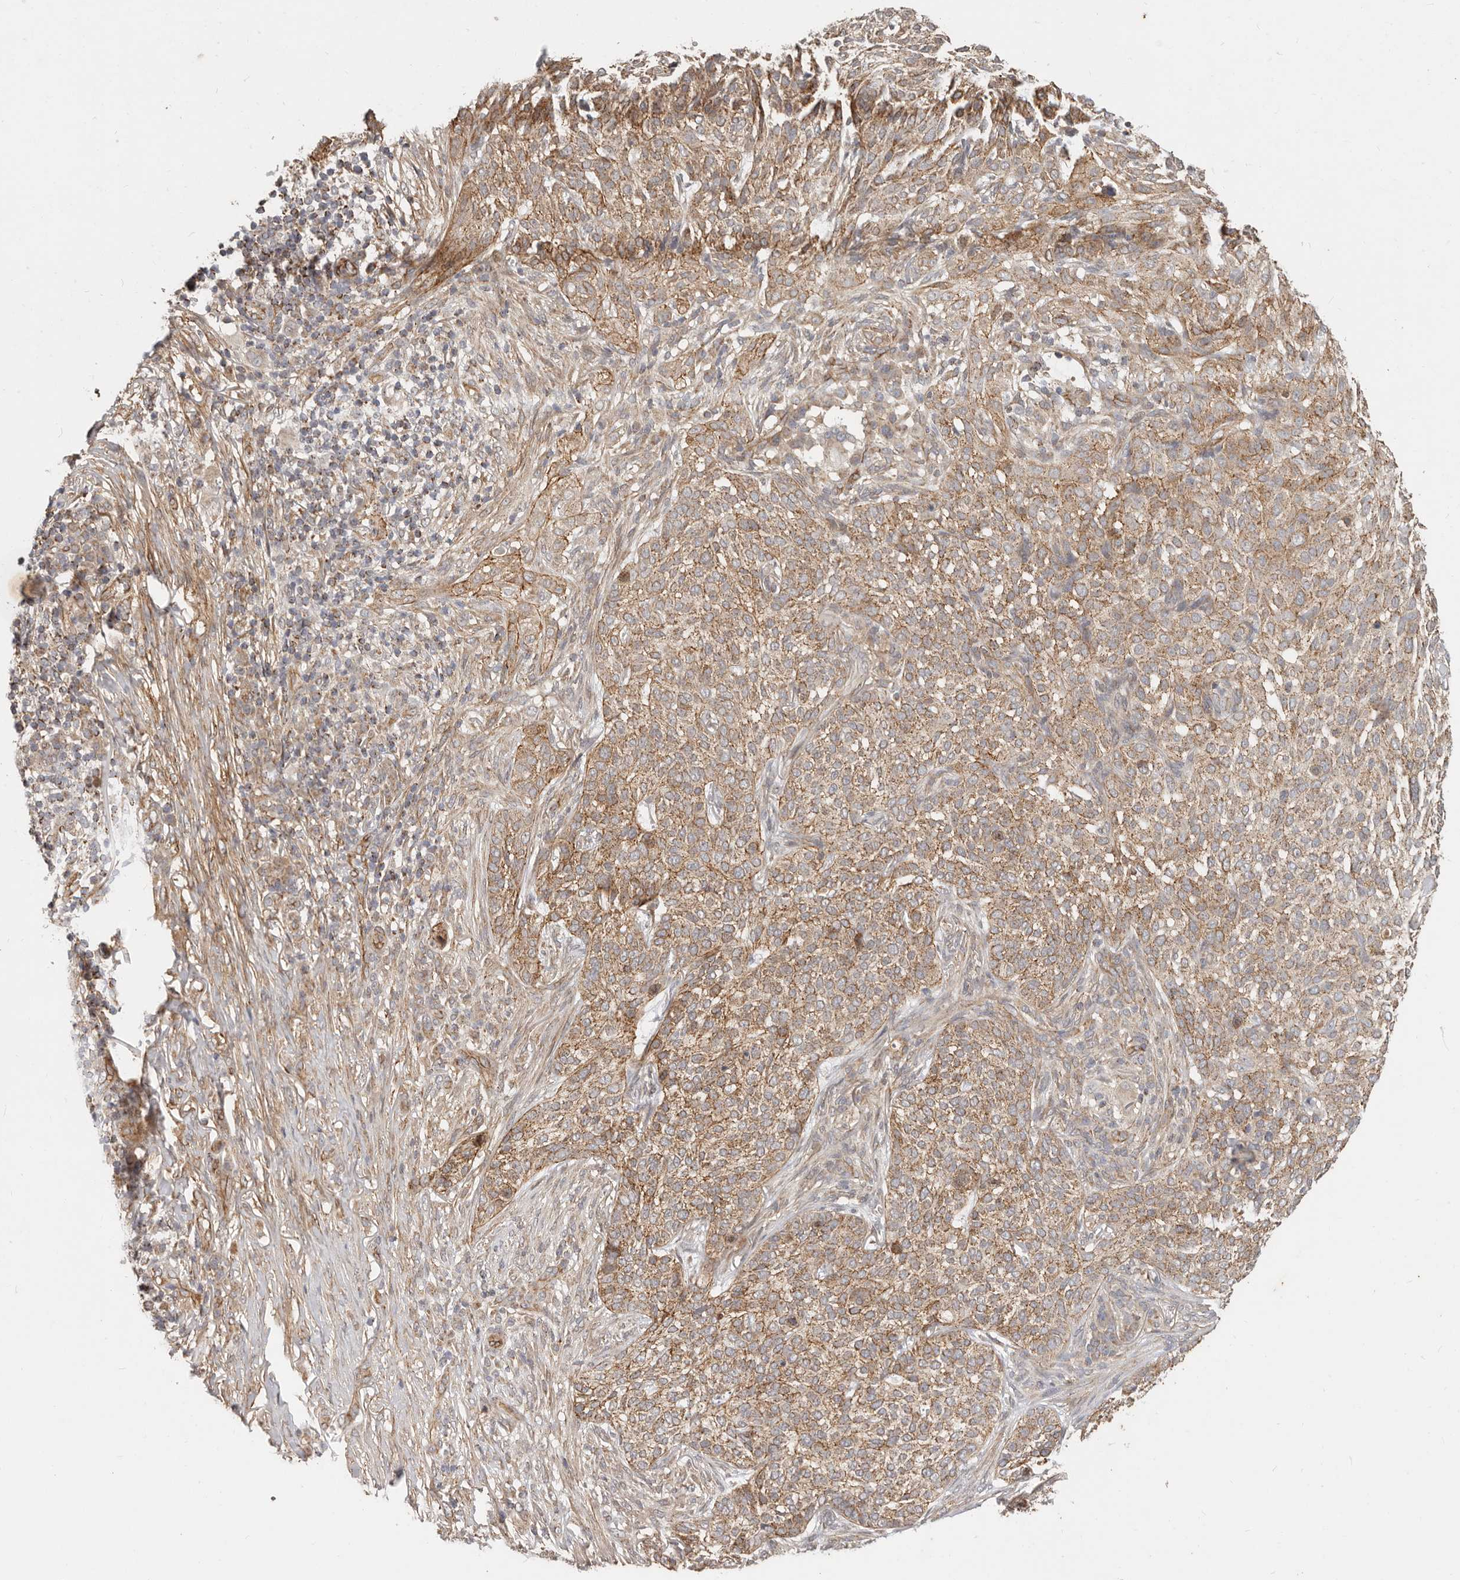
{"staining": {"intensity": "moderate", "quantity": ">75%", "location": "cytoplasmic/membranous"}, "tissue": "skin cancer", "cell_type": "Tumor cells", "image_type": "cancer", "snomed": [{"axis": "morphology", "description": "Basal cell carcinoma"}, {"axis": "topography", "description": "Skin"}], "caption": "Immunohistochemistry (DAB) staining of human skin cancer displays moderate cytoplasmic/membranous protein expression in approximately >75% of tumor cells.", "gene": "USP49", "patient": {"sex": "female", "age": 64}}